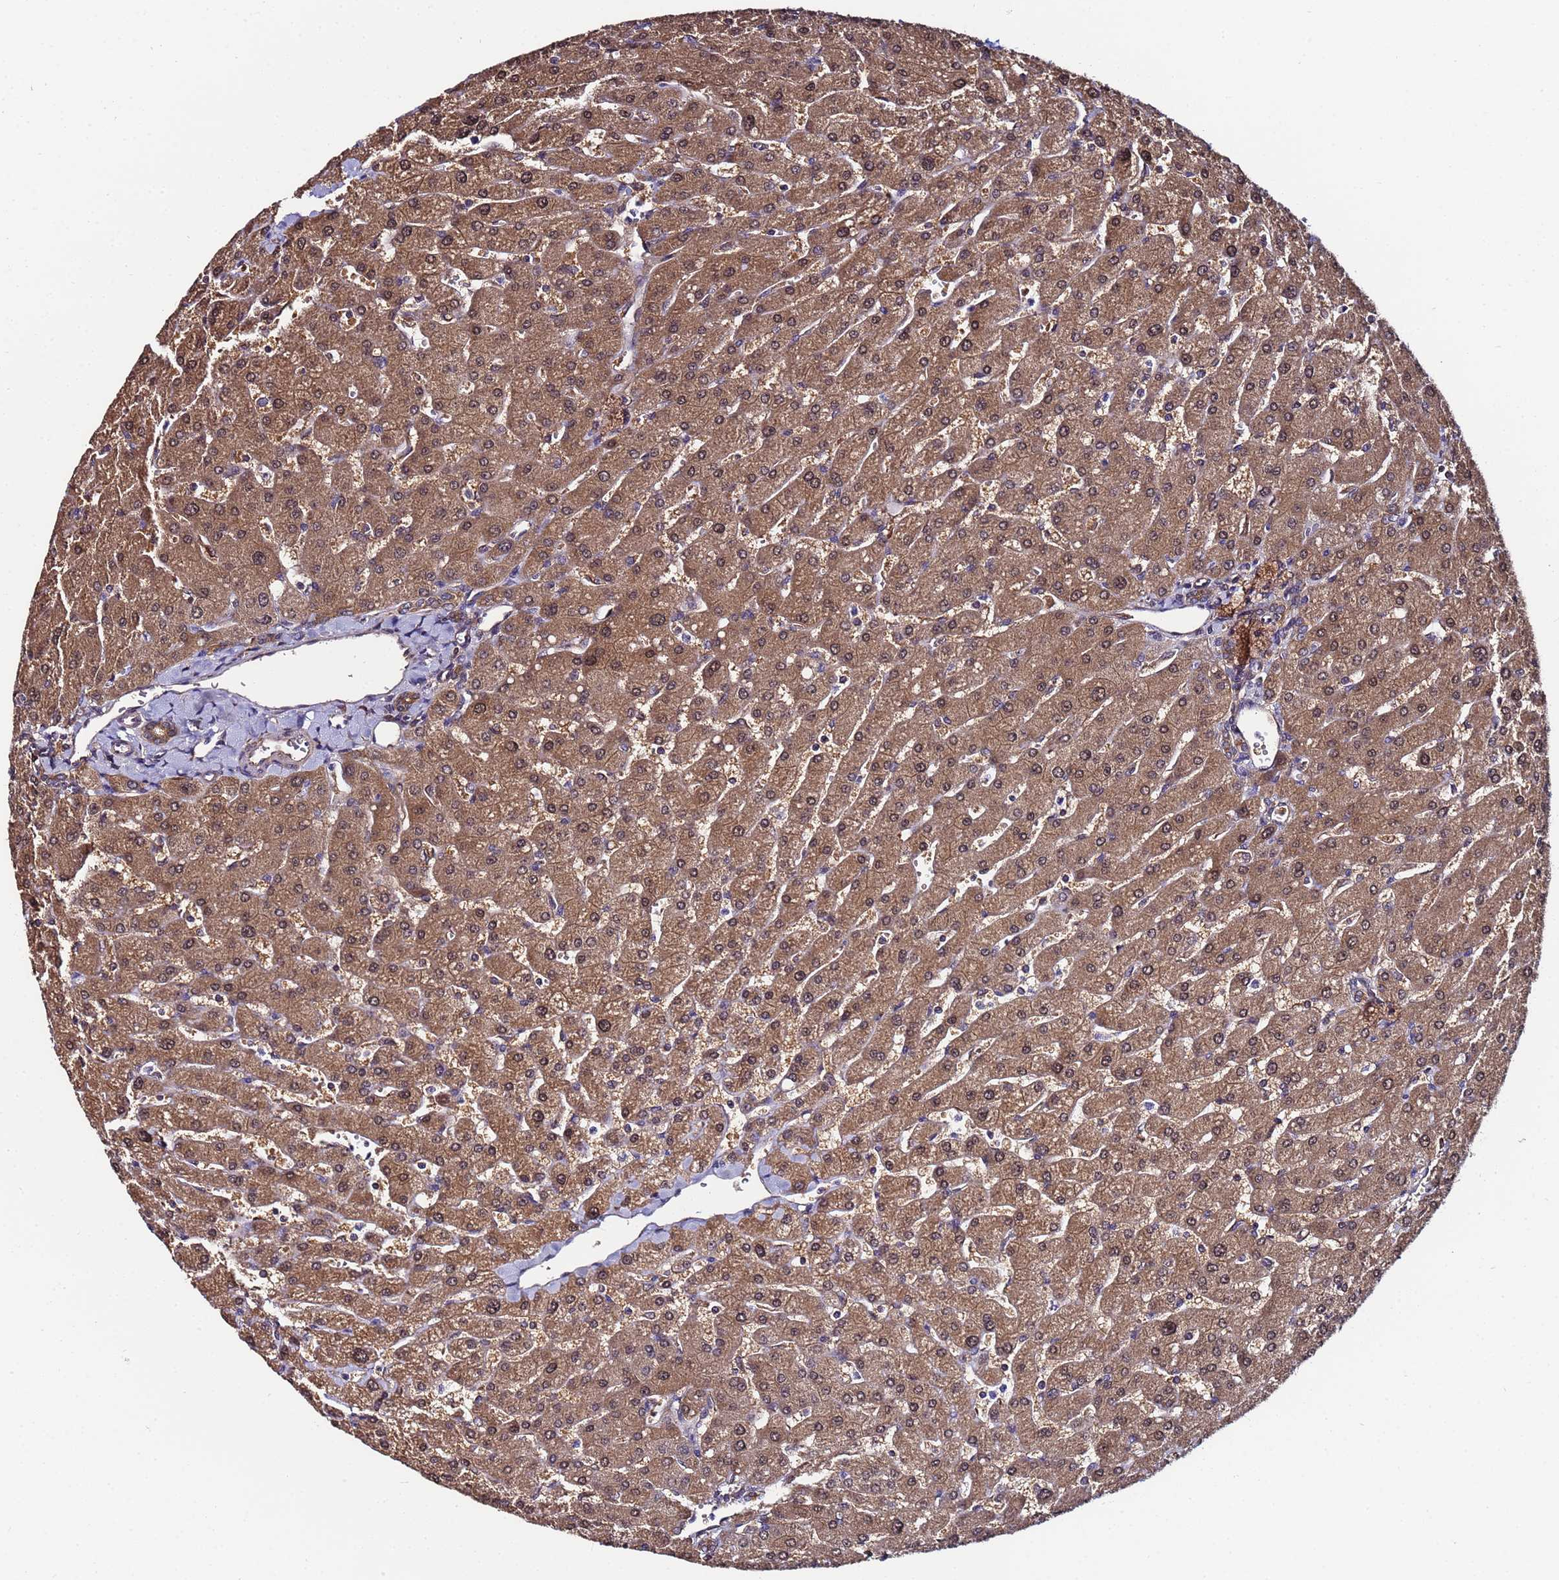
{"staining": {"intensity": "moderate", "quantity": ">75%", "location": "cytoplasmic/membranous"}, "tissue": "liver", "cell_type": "Cholangiocytes", "image_type": "normal", "snomed": [{"axis": "morphology", "description": "Normal tissue, NOS"}, {"axis": "topography", "description": "Liver"}], "caption": "Immunohistochemistry histopathology image of benign liver: human liver stained using immunohistochemistry (IHC) exhibits medium levels of moderate protein expression localized specifically in the cytoplasmic/membranous of cholangiocytes, appearing as a cytoplasmic/membranous brown color.", "gene": "NAXE", "patient": {"sex": "male", "age": 55}}